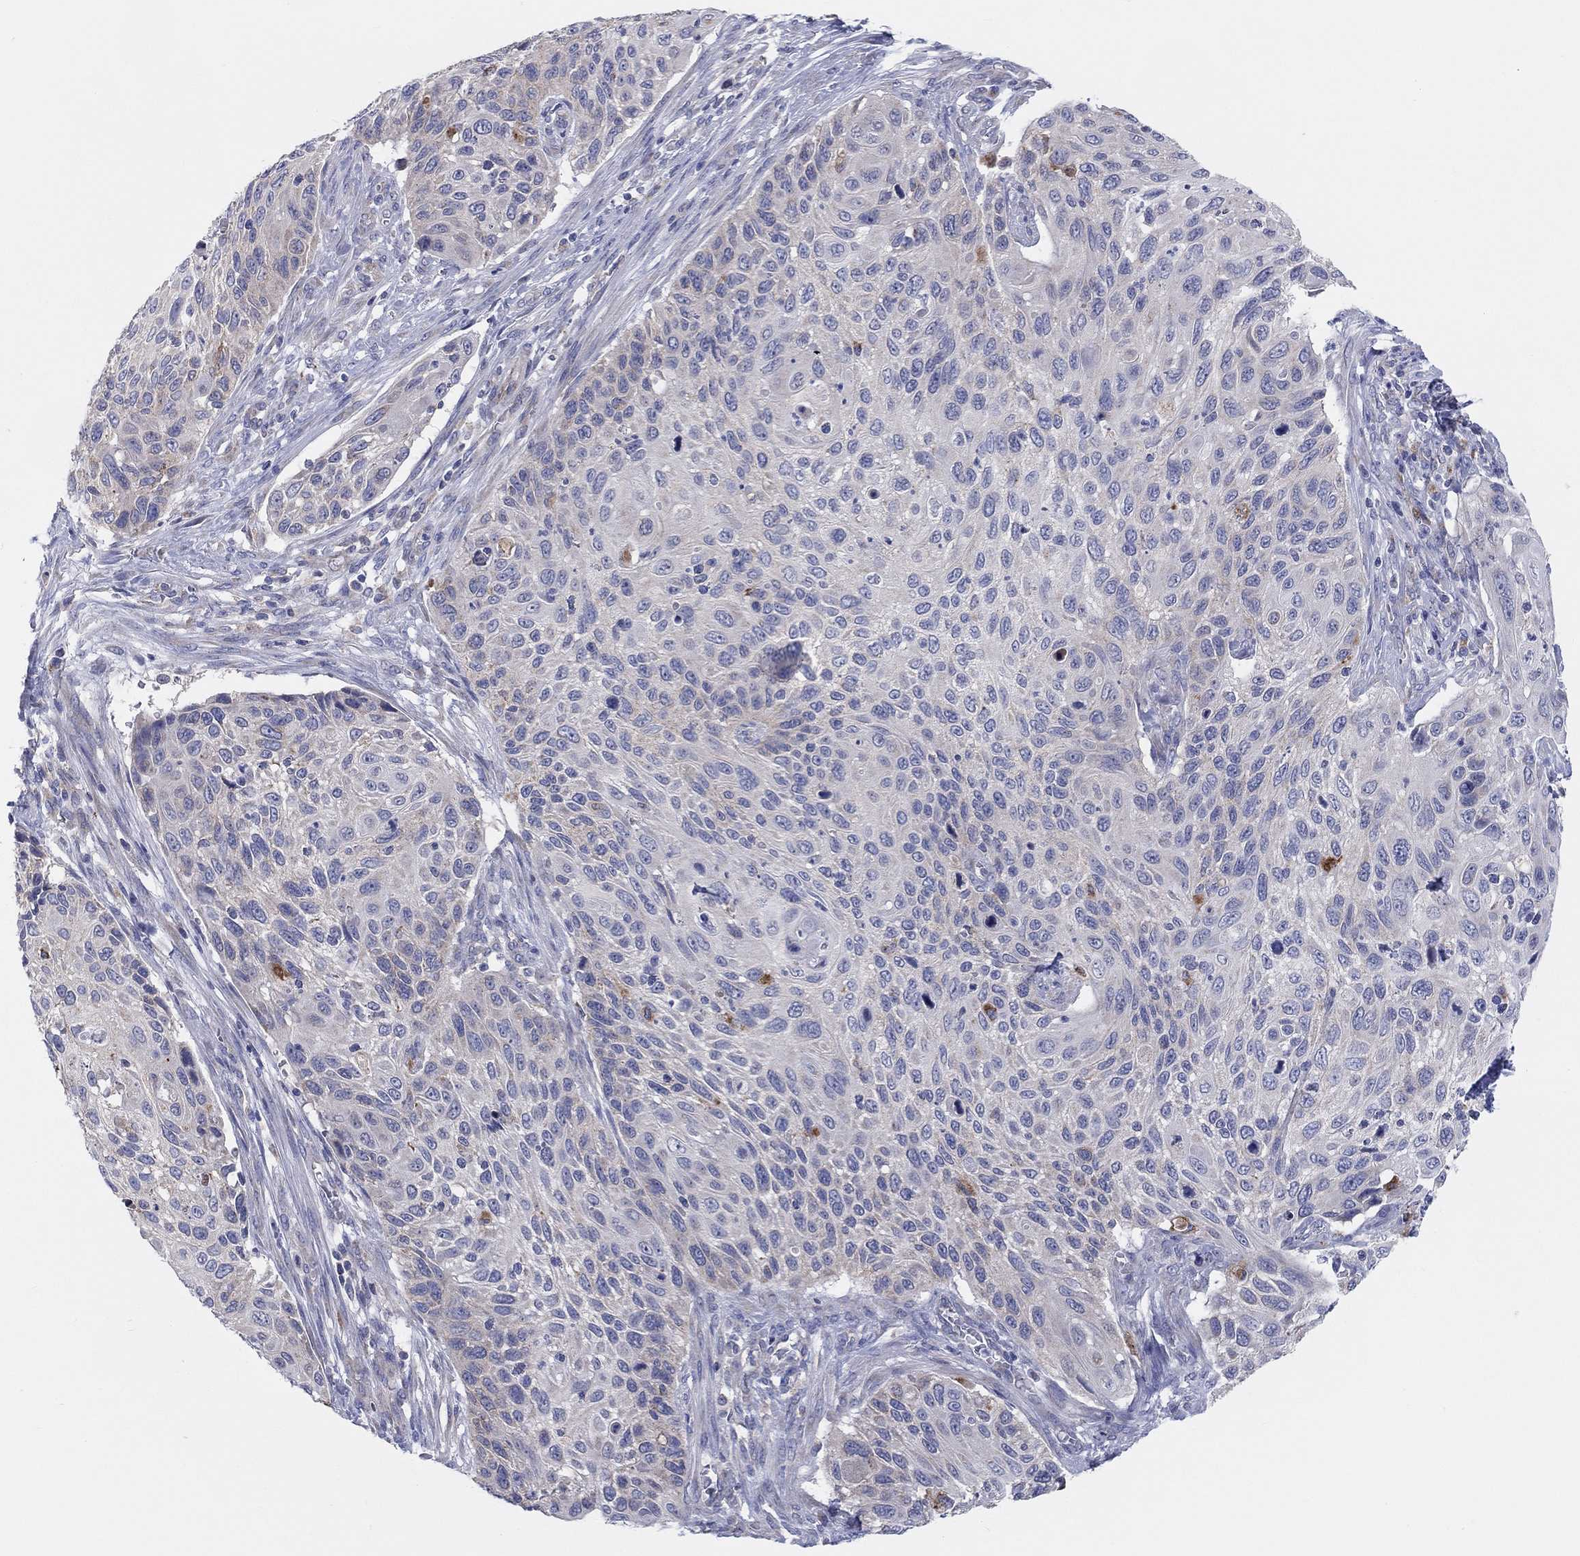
{"staining": {"intensity": "negative", "quantity": "none", "location": "none"}, "tissue": "cervical cancer", "cell_type": "Tumor cells", "image_type": "cancer", "snomed": [{"axis": "morphology", "description": "Squamous cell carcinoma, NOS"}, {"axis": "topography", "description": "Cervix"}], "caption": "Immunohistochemistry histopathology image of human cervical cancer (squamous cell carcinoma) stained for a protein (brown), which displays no expression in tumor cells. The staining is performed using DAB brown chromogen with nuclei counter-stained in using hematoxylin.", "gene": "BCO2", "patient": {"sex": "female", "age": 70}}